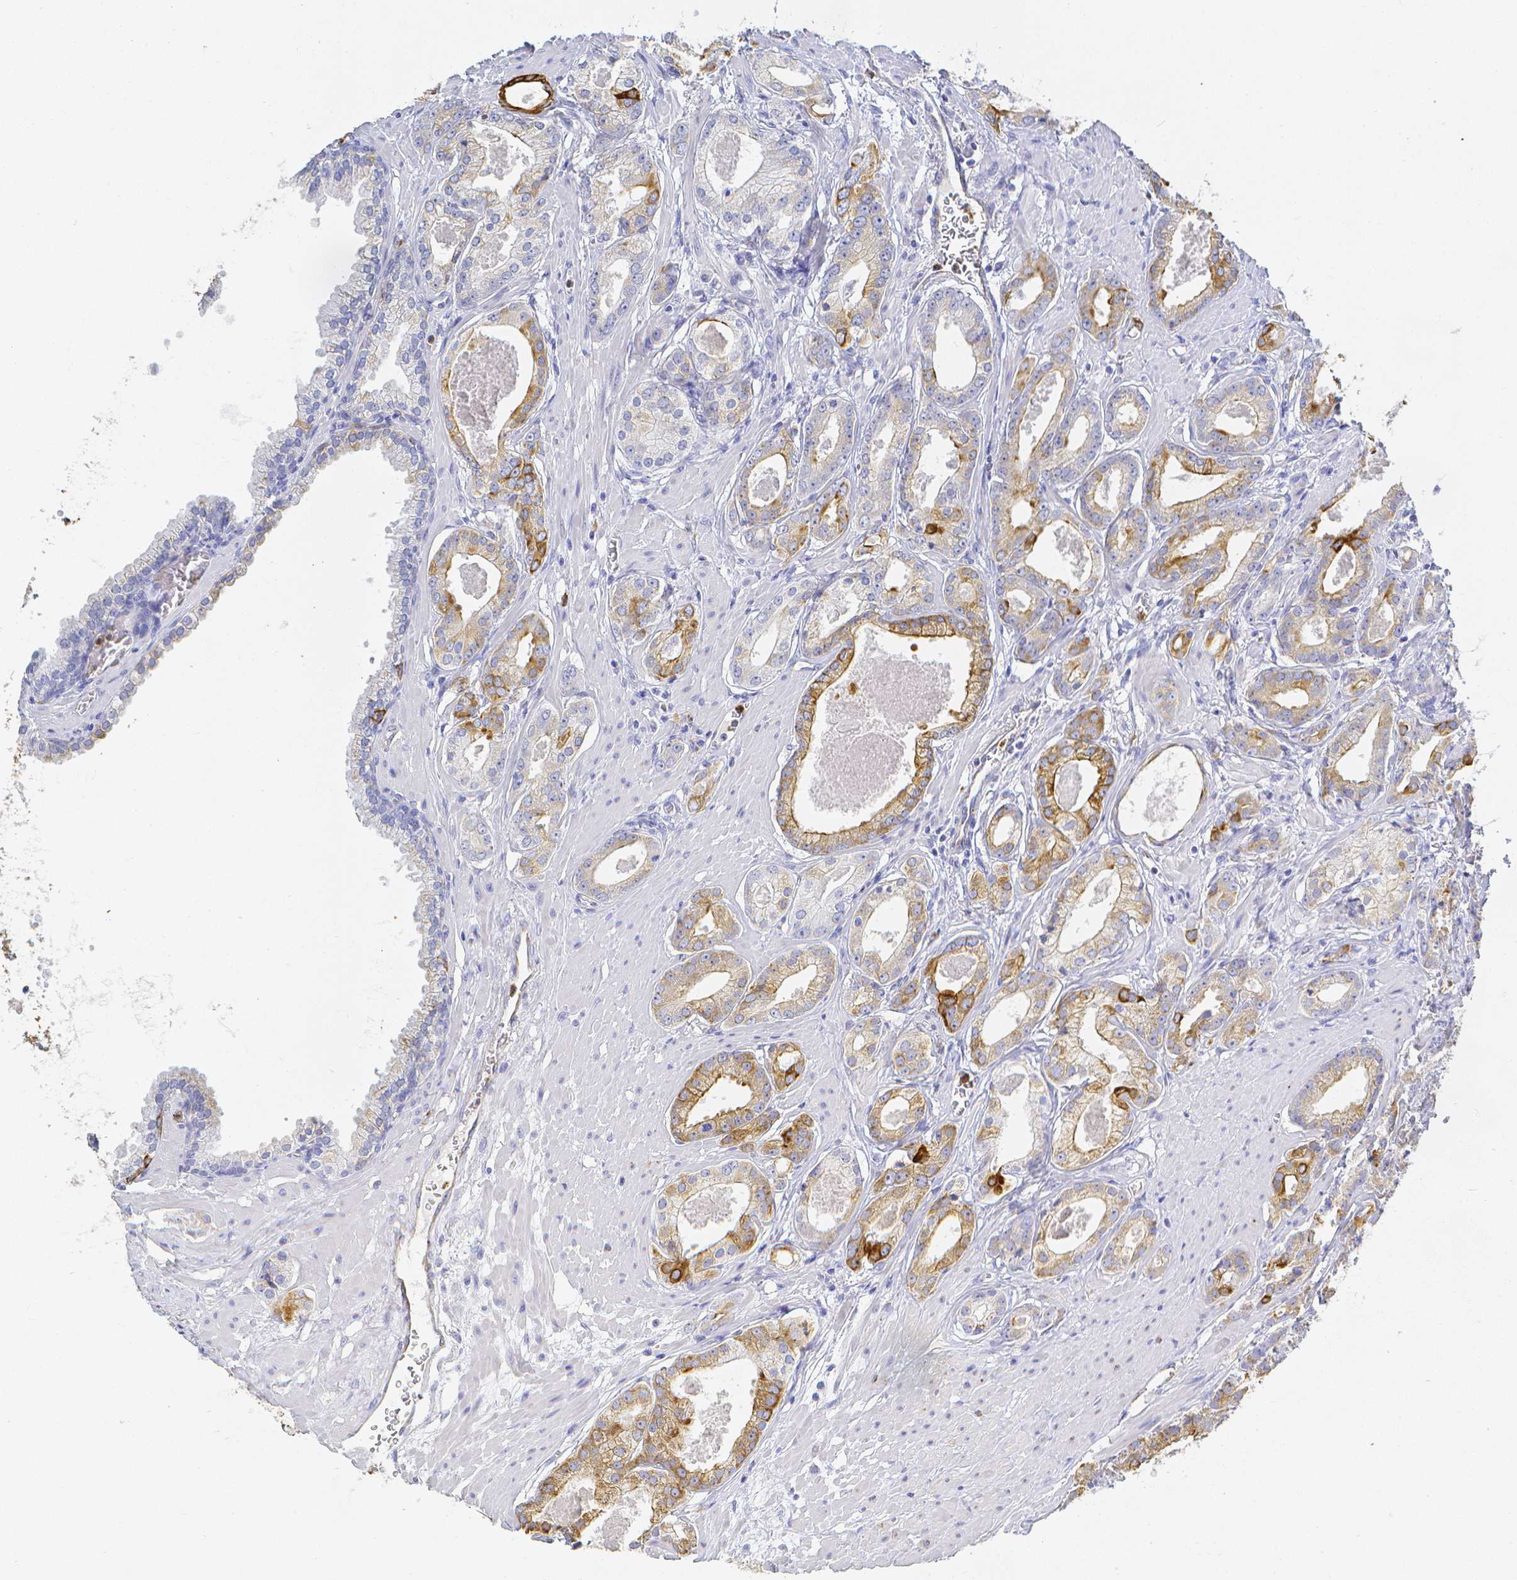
{"staining": {"intensity": "moderate", "quantity": "<25%", "location": "cytoplasmic/membranous"}, "tissue": "prostate cancer", "cell_type": "Tumor cells", "image_type": "cancer", "snomed": [{"axis": "morphology", "description": "Adenocarcinoma, NOS"}, {"axis": "morphology", "description": "Adenocarcinoma, Low grade"}, {"axis": "topography", "description": "Prostate"}], "caption": "Immunohistochemistry (IHC) of human prostate cancer exhibits low levels of moderate cytoplasmic/membranous positivity in about <25% of tumor cells.", "gene": "SMURF1", "patient": {"sex": "male", "age": 64}}